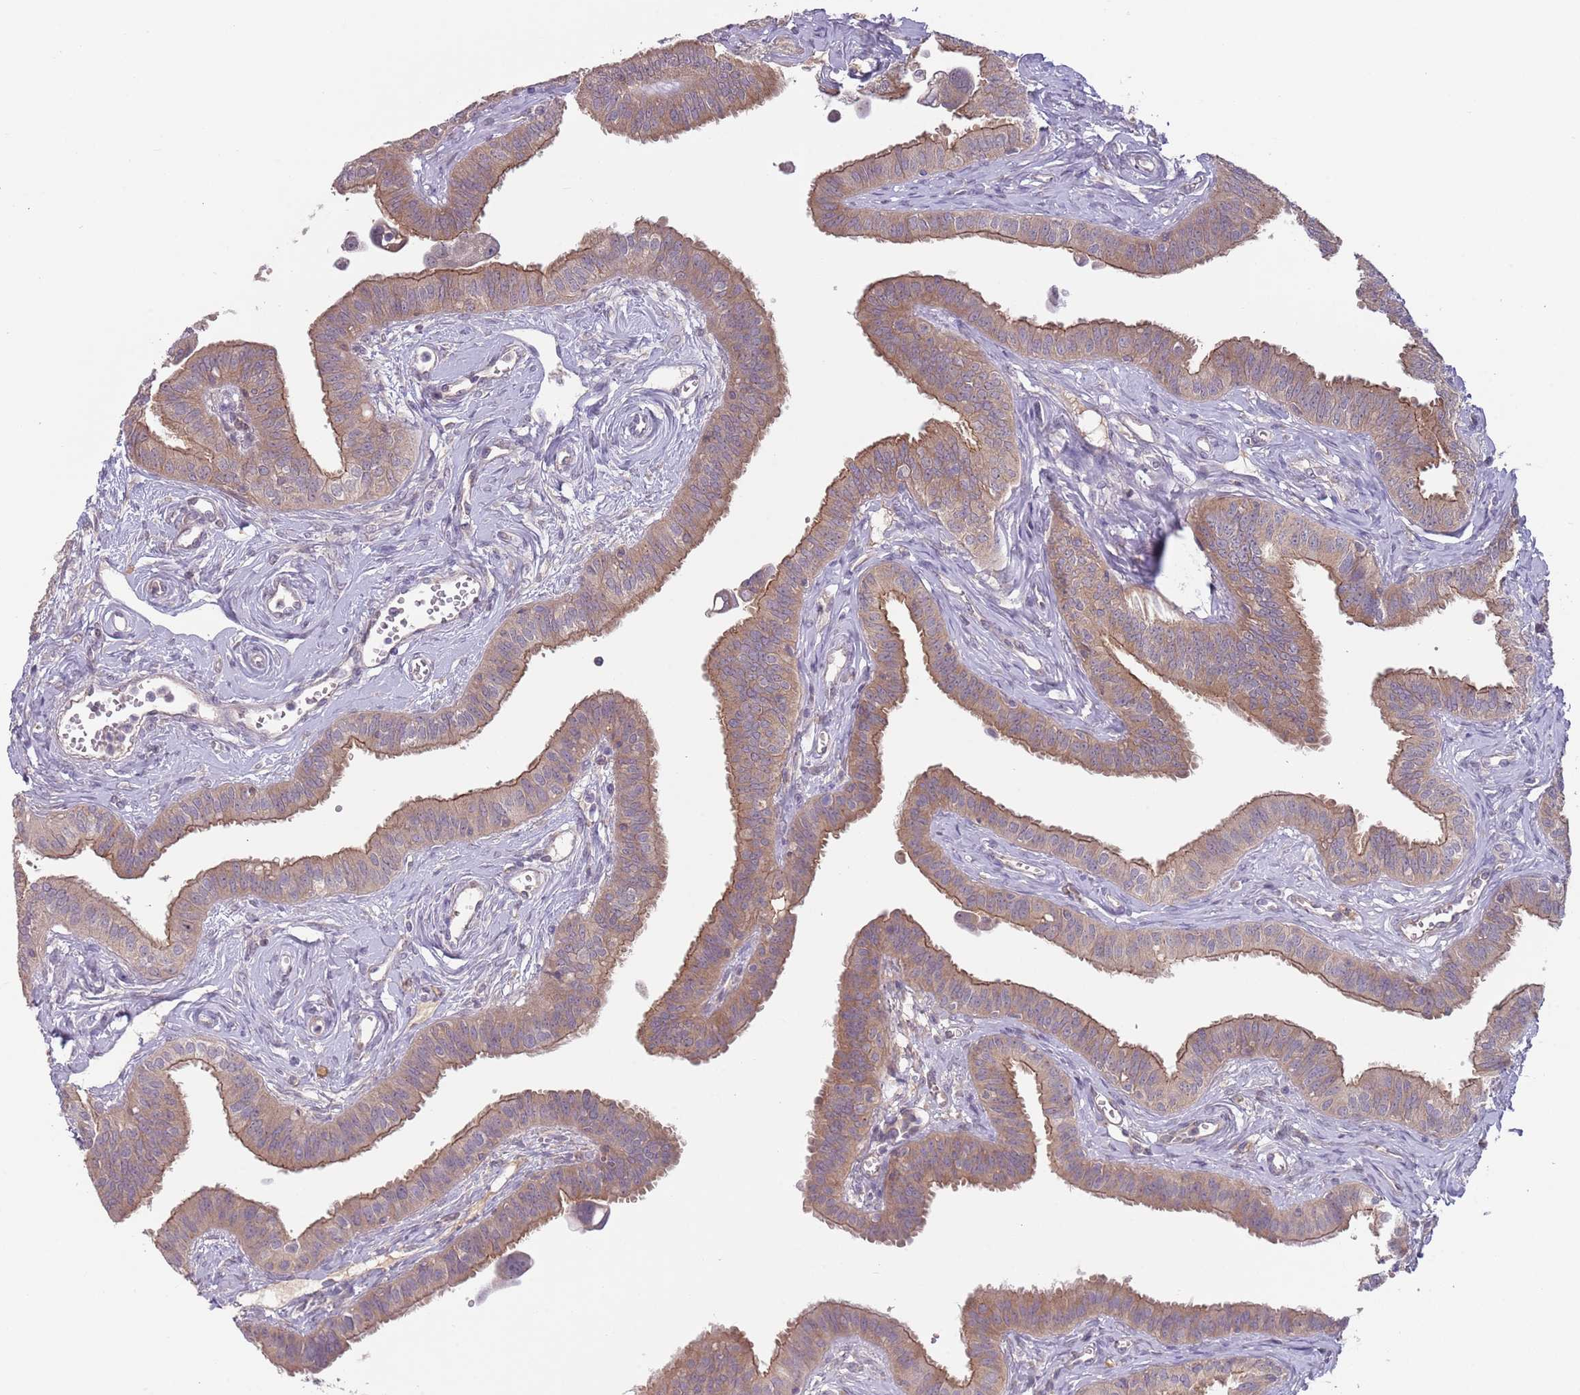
{"staining": {"intensity": "moderate", "quantity": ">75%", "location": "cytoplasmic/membranous"}, "tissue": "fallopian tube", "cell_type": "Glandular cells", "image_type": "normal", "snomed": [{"axis": "morphology", "description": "Normal tissue, NOS"}, {"axis": "morphology", "description": "Carcinoma, NOS"}, {"axis": "topography", "description": "Fallopian tube"}, {"axis": "topography", "description": "Ovary"}], "caption": "Protein expression analysis of benign human fallopian tube reveals moderate cytoplasmic/membranous positivity in approximately >75% of glandular cells.", "gene": "SAV1", "patient": {"sex": "female", "age": 59}}